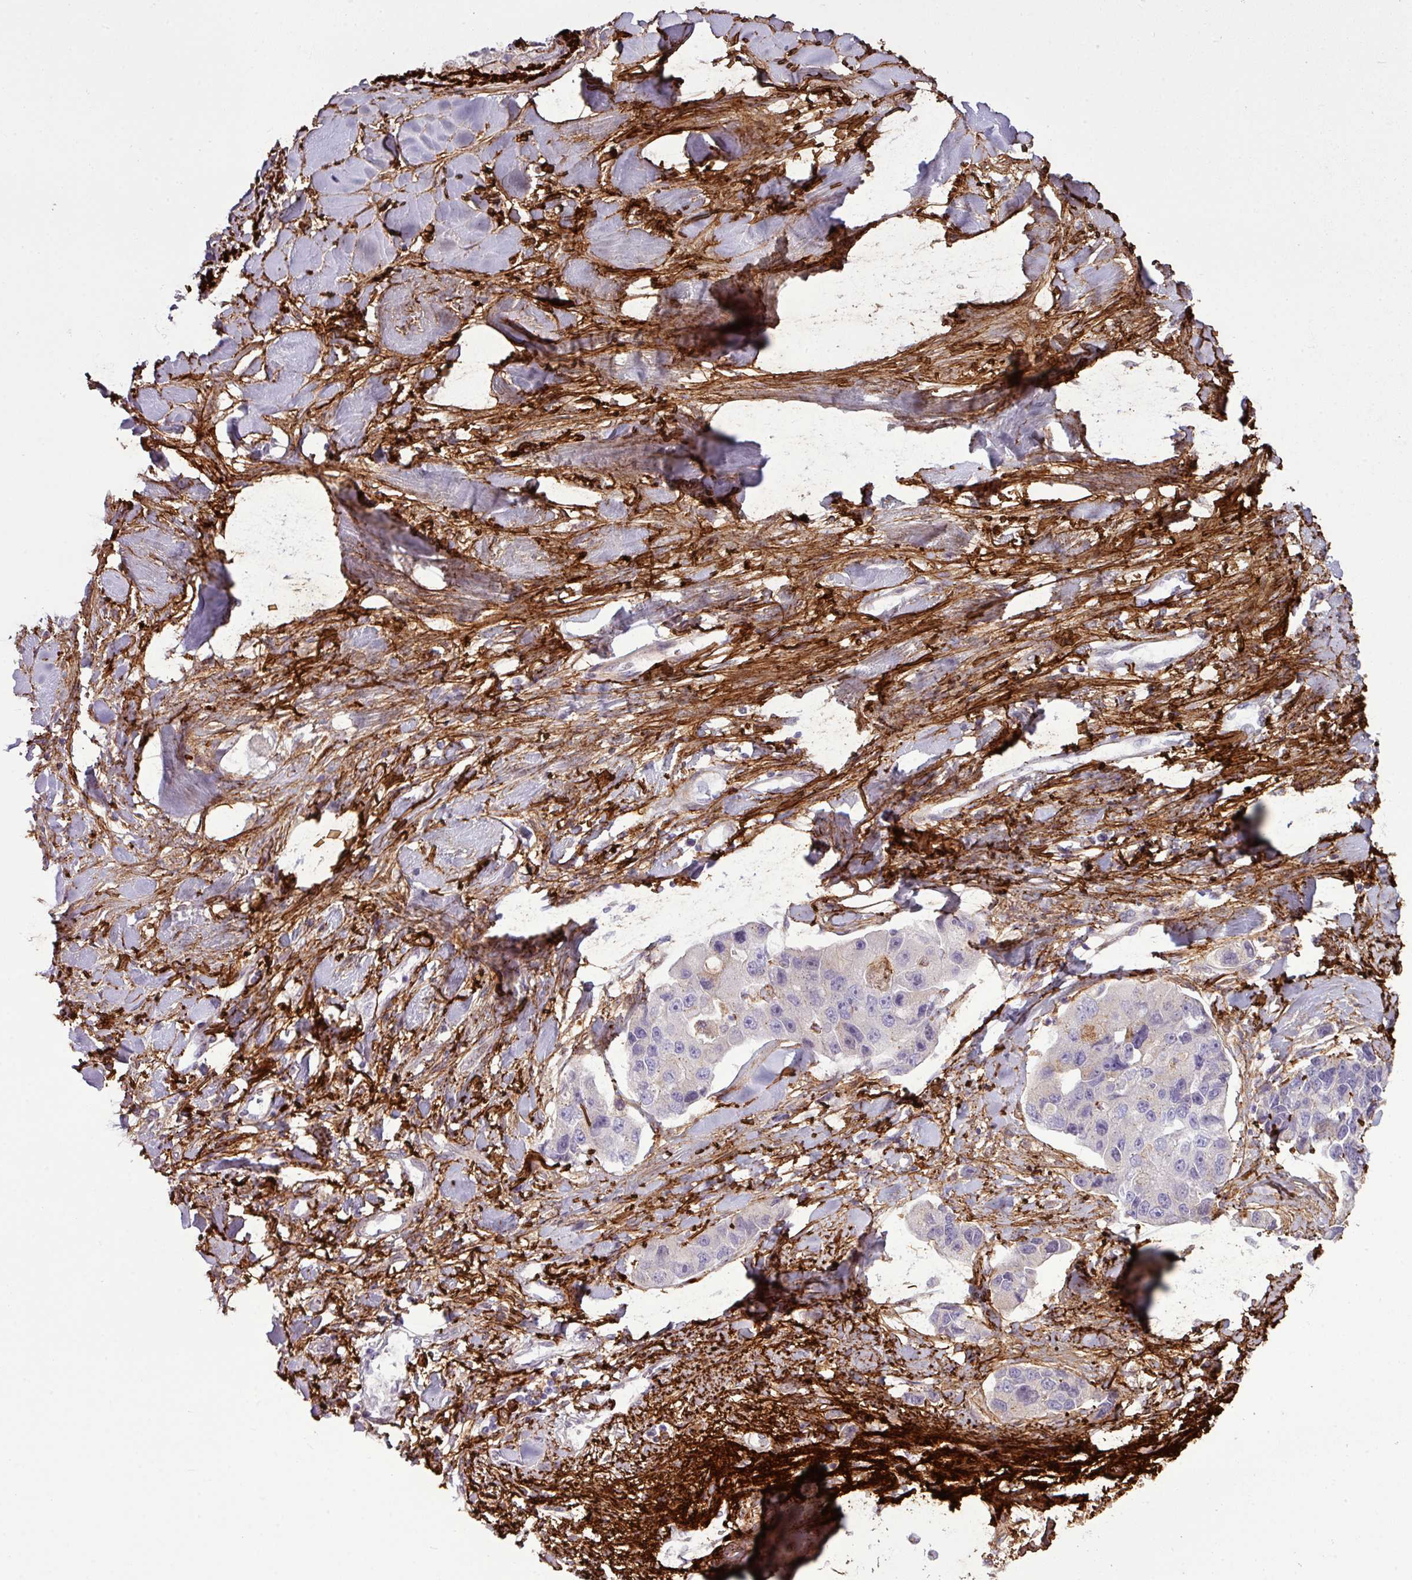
{"staining": {"intensity": "moderate", "quantity": "<25%", "location": "cytoplasmic/membranous"}, "tissue": "lung cancer", "cell_type": "Tumor cells", "image_type": "cancer", "snomed": [{"axis": "morphology", "description": "Adenocarcinoma, NOS"}, {"axis": "topography", "description": "Lung"}], "caption": "Immunohistochemistry micrograph of adenocarcinoma (lung) stained for a protein (brown), which demonstrates low levels of moderate cytoplasmic/membranous staining in about <25% of tumor cells.", "gene": "COL8A1", "patient": {"sex": "female", "age": 54}}